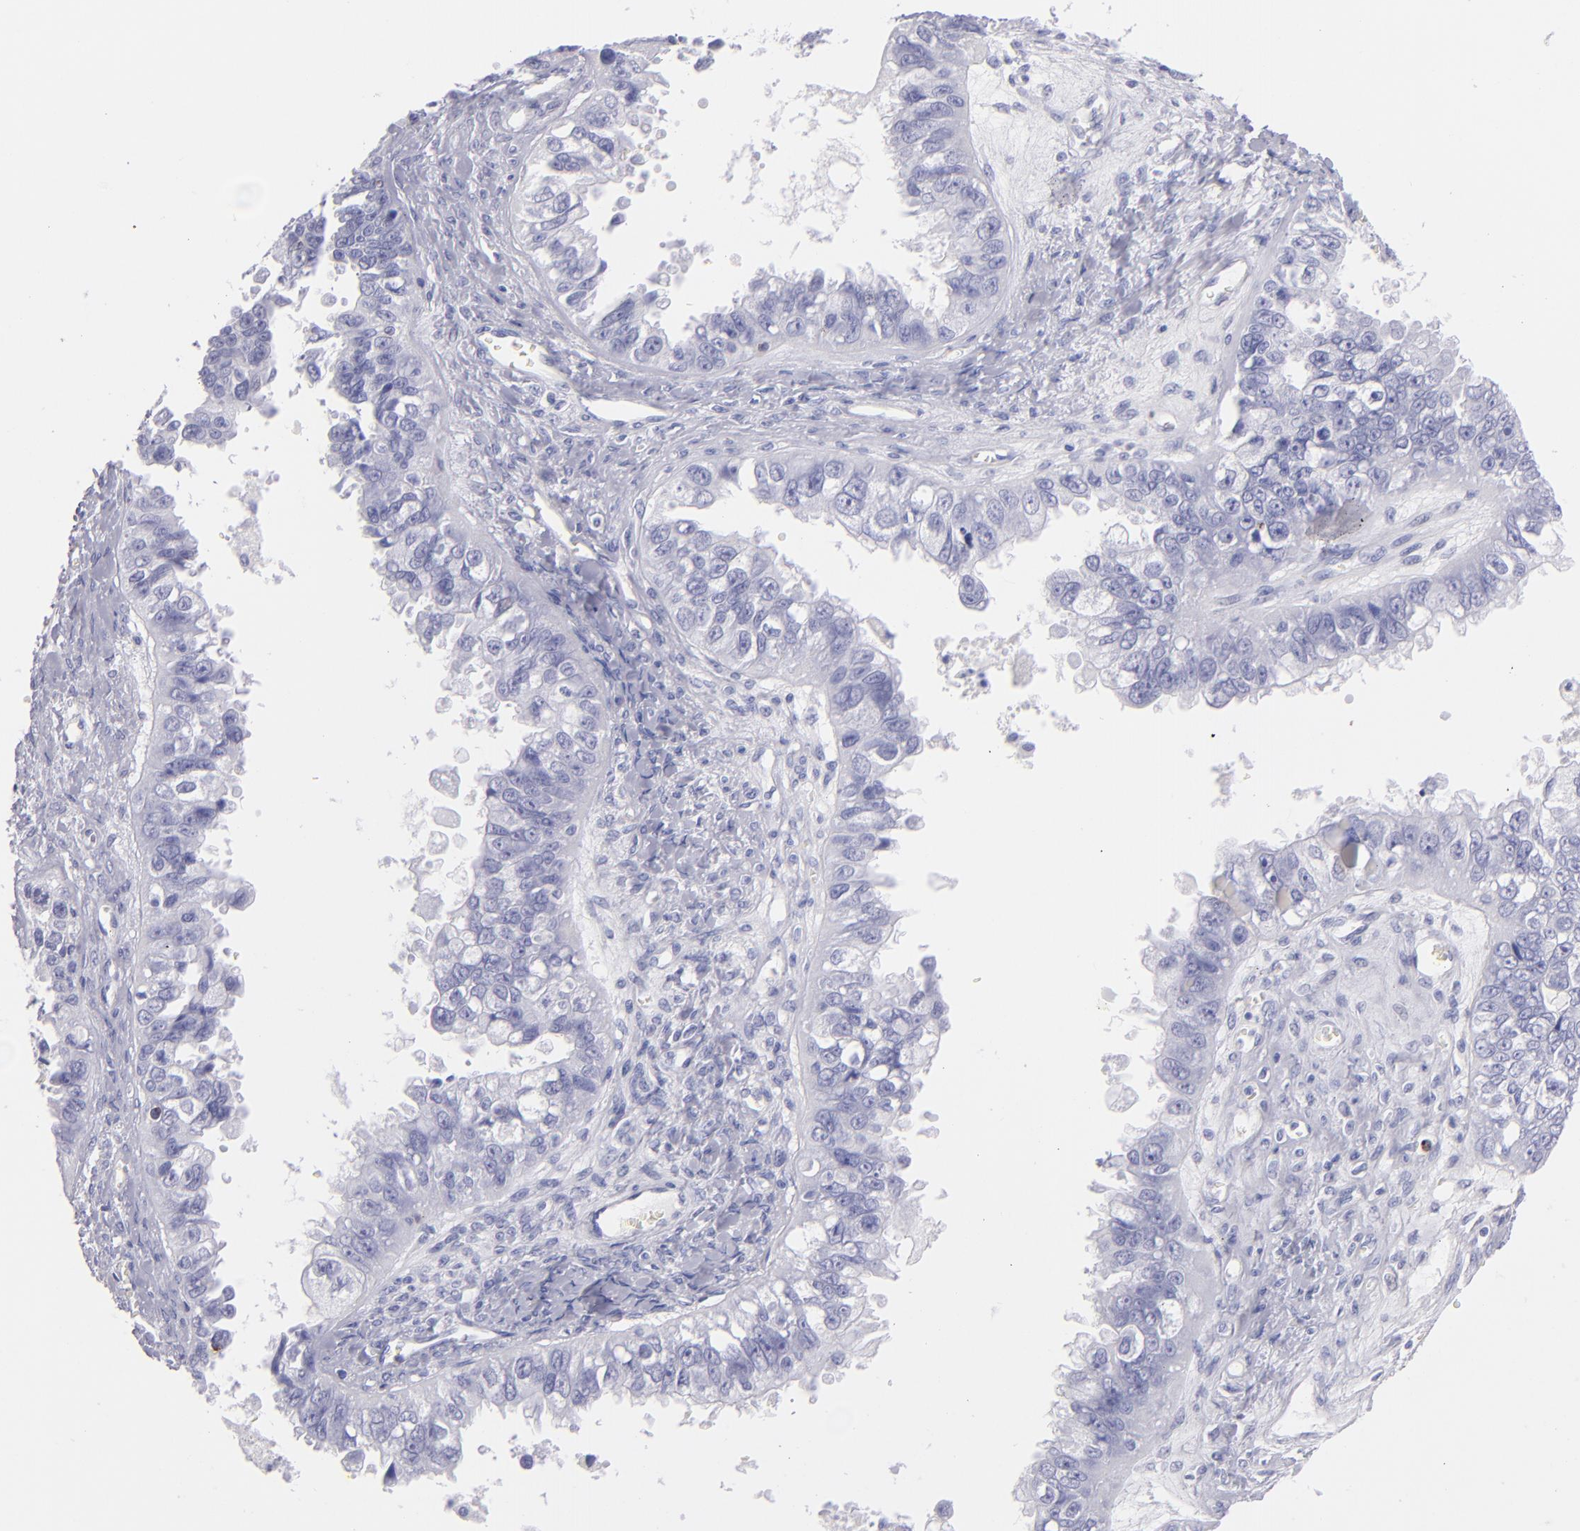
{"staining": {"intensity": "negative", "quantity": "none", "location": "none"}, "tissue": "ovarian cancer", "cell_type": "Tumor cells", "image_type": "cancer", "snomed": [{"axis": "morphology", "description": "Carcinoma, endometroid"}, {"axis": "topography", "description": "Ovary"}], "caption": "A photomicrograph of ovarian cancer (endometroid carcinoma) stained for a protein exhibits no brown staining in tumor cells. (DAB immunohistochemistry, high magnification).", "gene": "PRF1", "patient": {"sex": "female", "age": 85}}